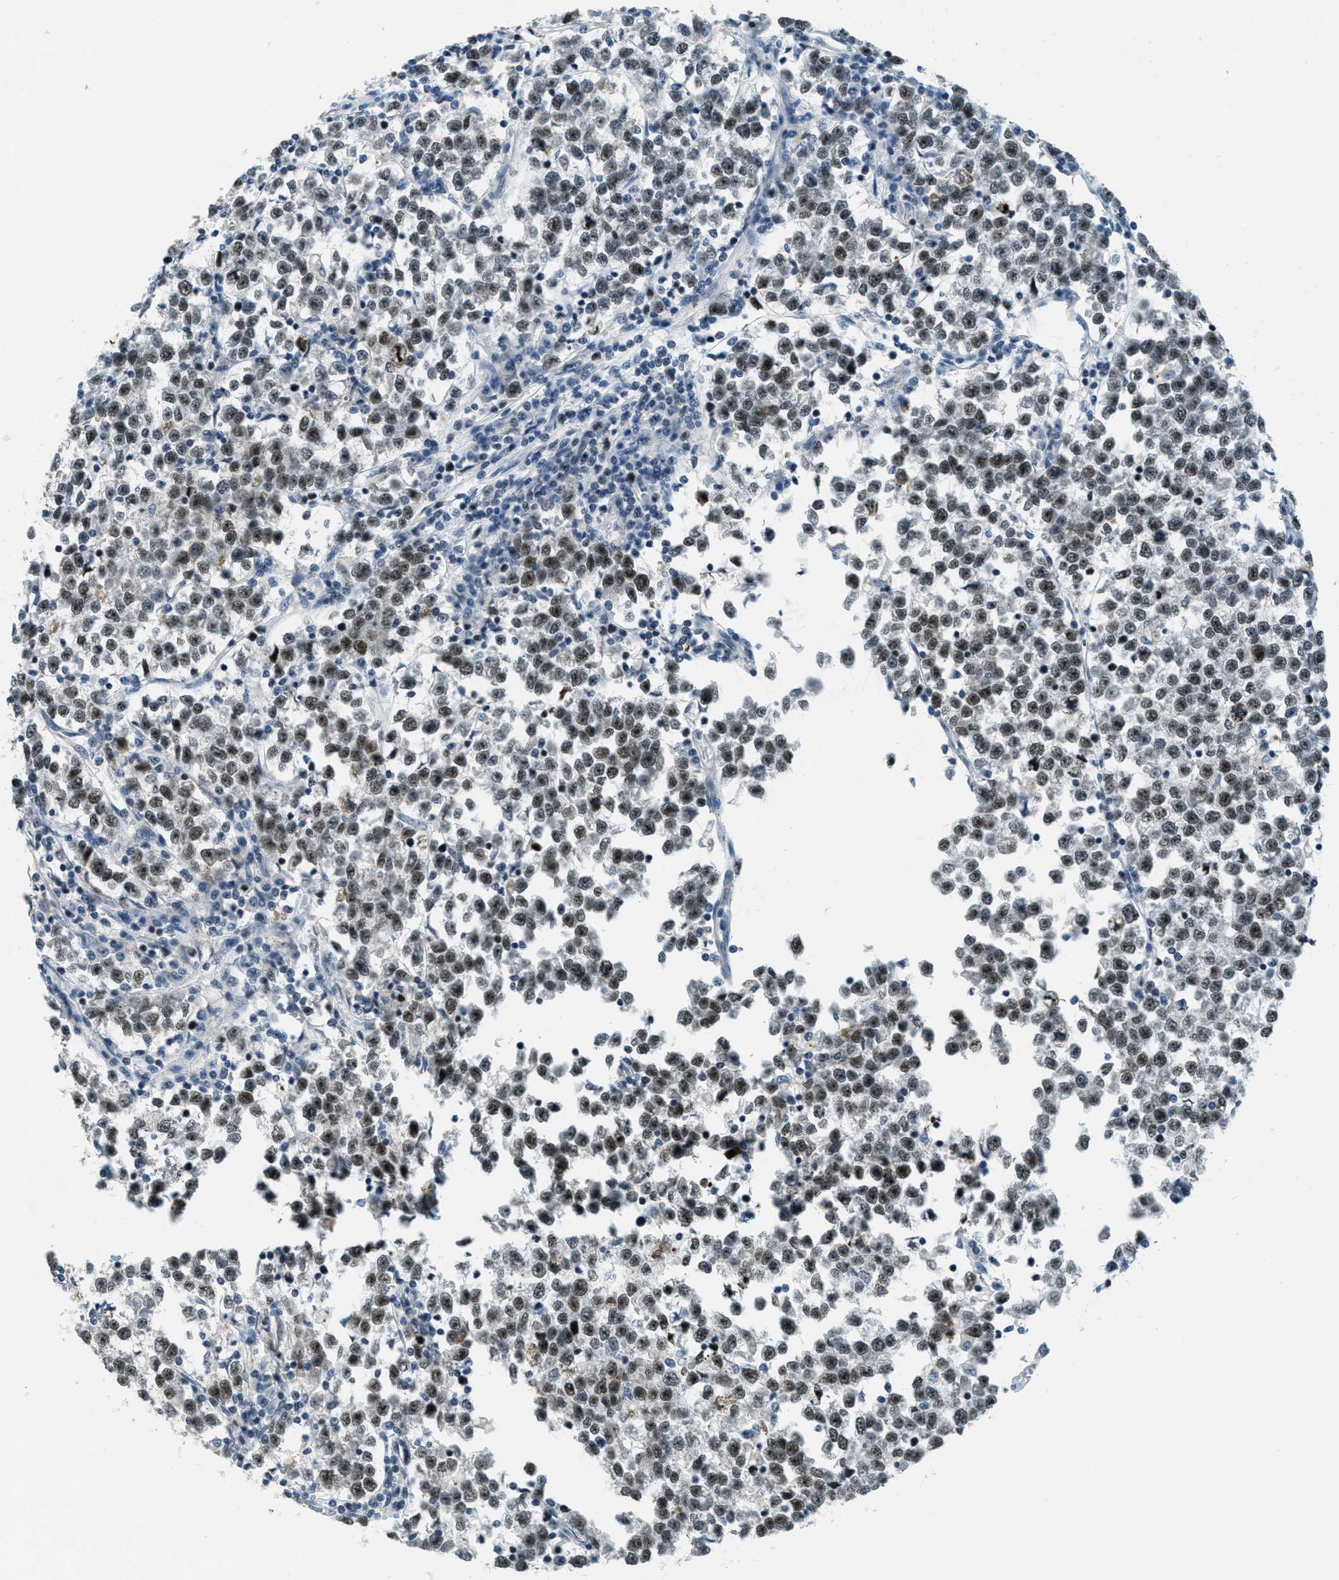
{"staining": {"intensity": "moderate", "quantity": ">75%", "location": "nuclear"}, "tissue": "testis cancer", "cell_type": "Tumor cells", "image_type": "cancer", "snomed": [{"axis": "morphology", "description": "Normal tissue, NOS"}, {"axis": "morphology", "description": "Seminoma, NOS"}, {"axis": "topography", "description": "Testis"}], "caption": "Human seminoma (testis) stained with a protein marker reveals moderate staining in tumor cells.", "gene": "DDX47", "patient": {"sex": "male", "age": 43}}